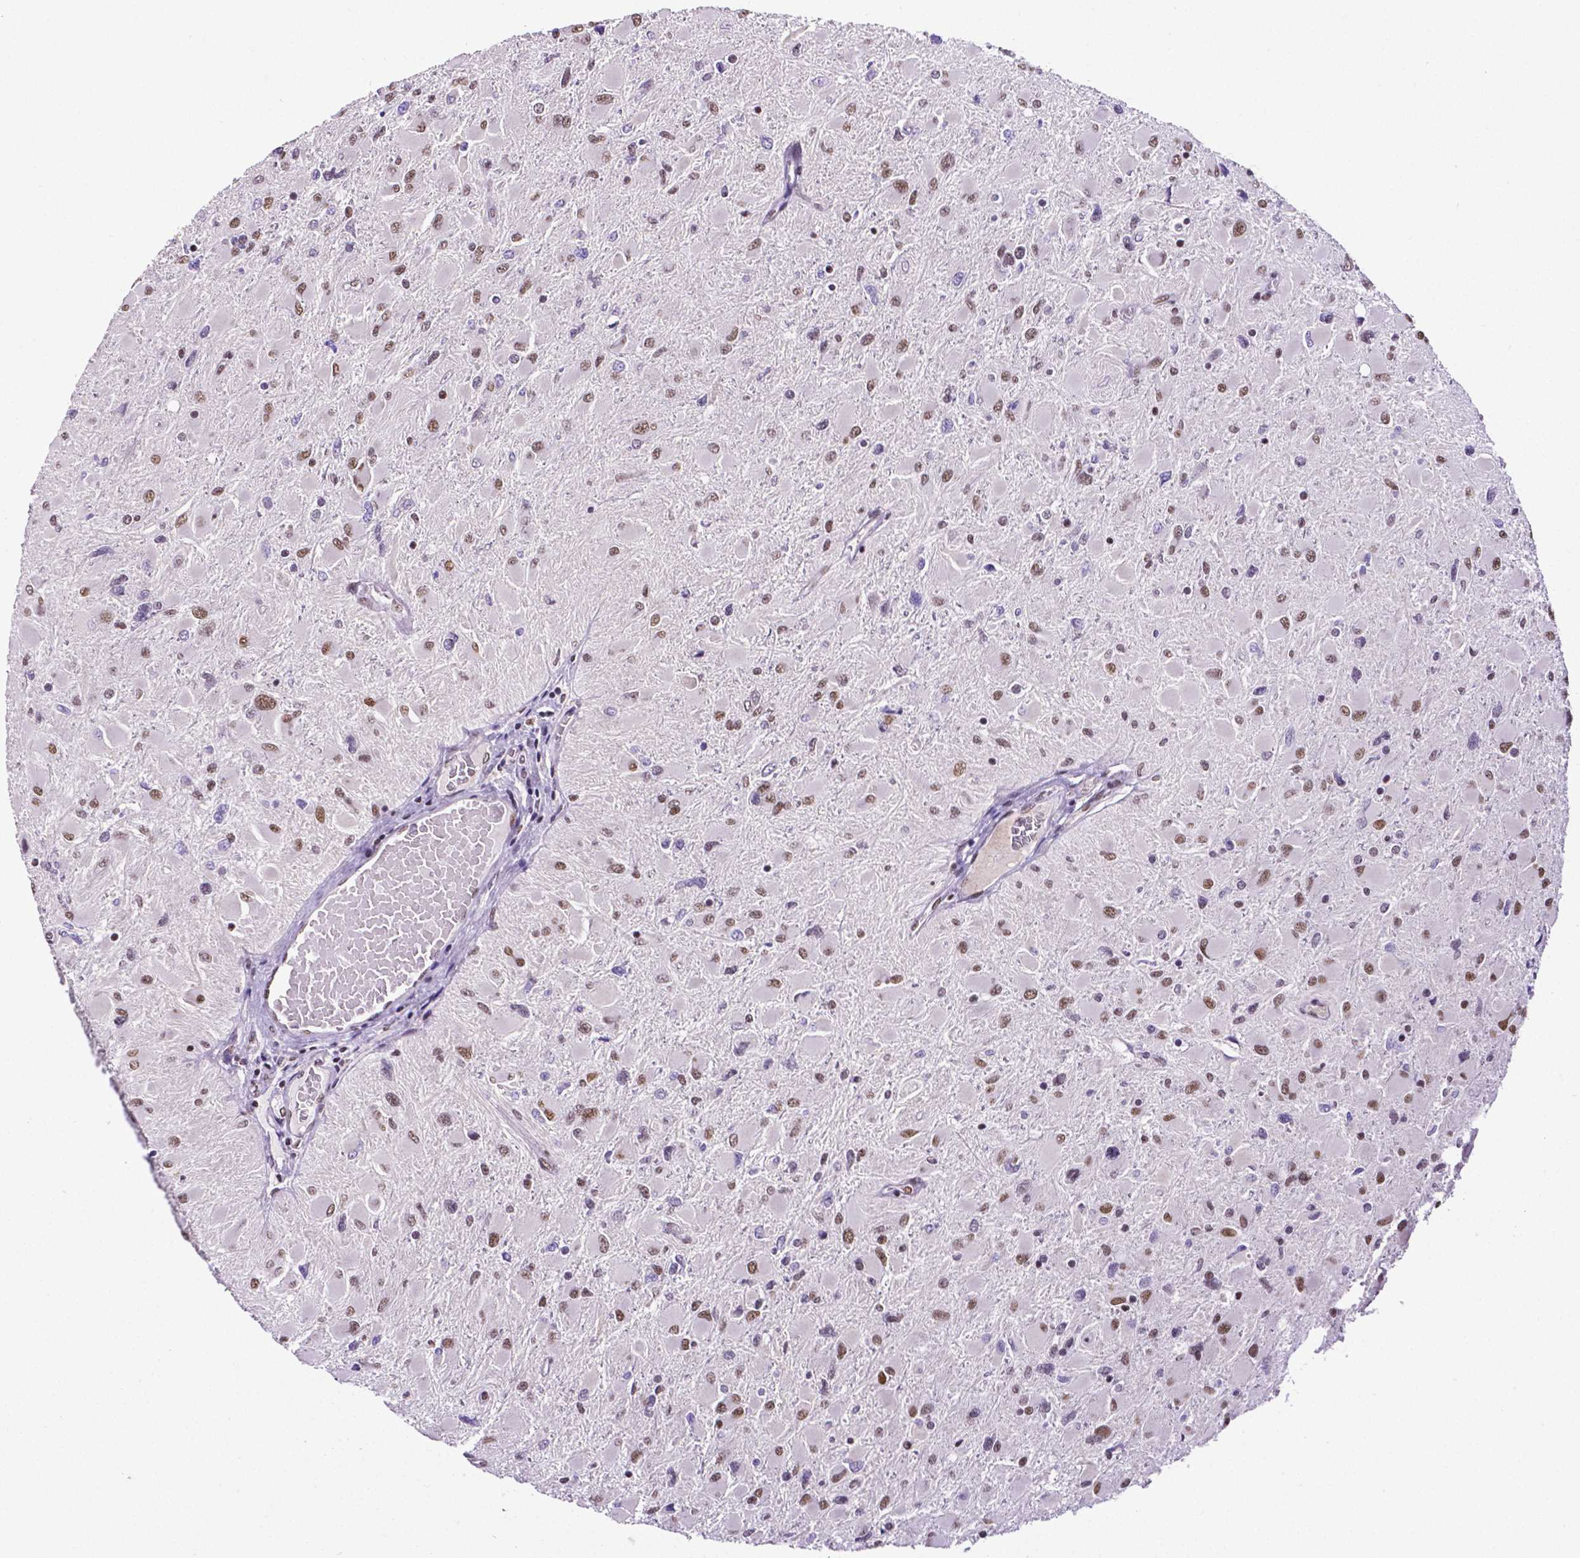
{"staining": {"intensity": "moderate", "quantity": ">75%", "location": "nuclear"}, "tissue": "glioma", "cell_type": "Tumor cells", "image_type": "cancer", "snomed": [{"axis": "morphology", "description": "Glioma, malignant, High grade"}, {"axis": "topography", "description": "Cerebral cortex"}], "caption": "Brown immunohistochemical staining in human high-grade glioma (malignant) displays moderate nuclear positivity in about >75% of tumor cells.", "gene": "REST", "patient": {"sex": "female", "age": 36}}